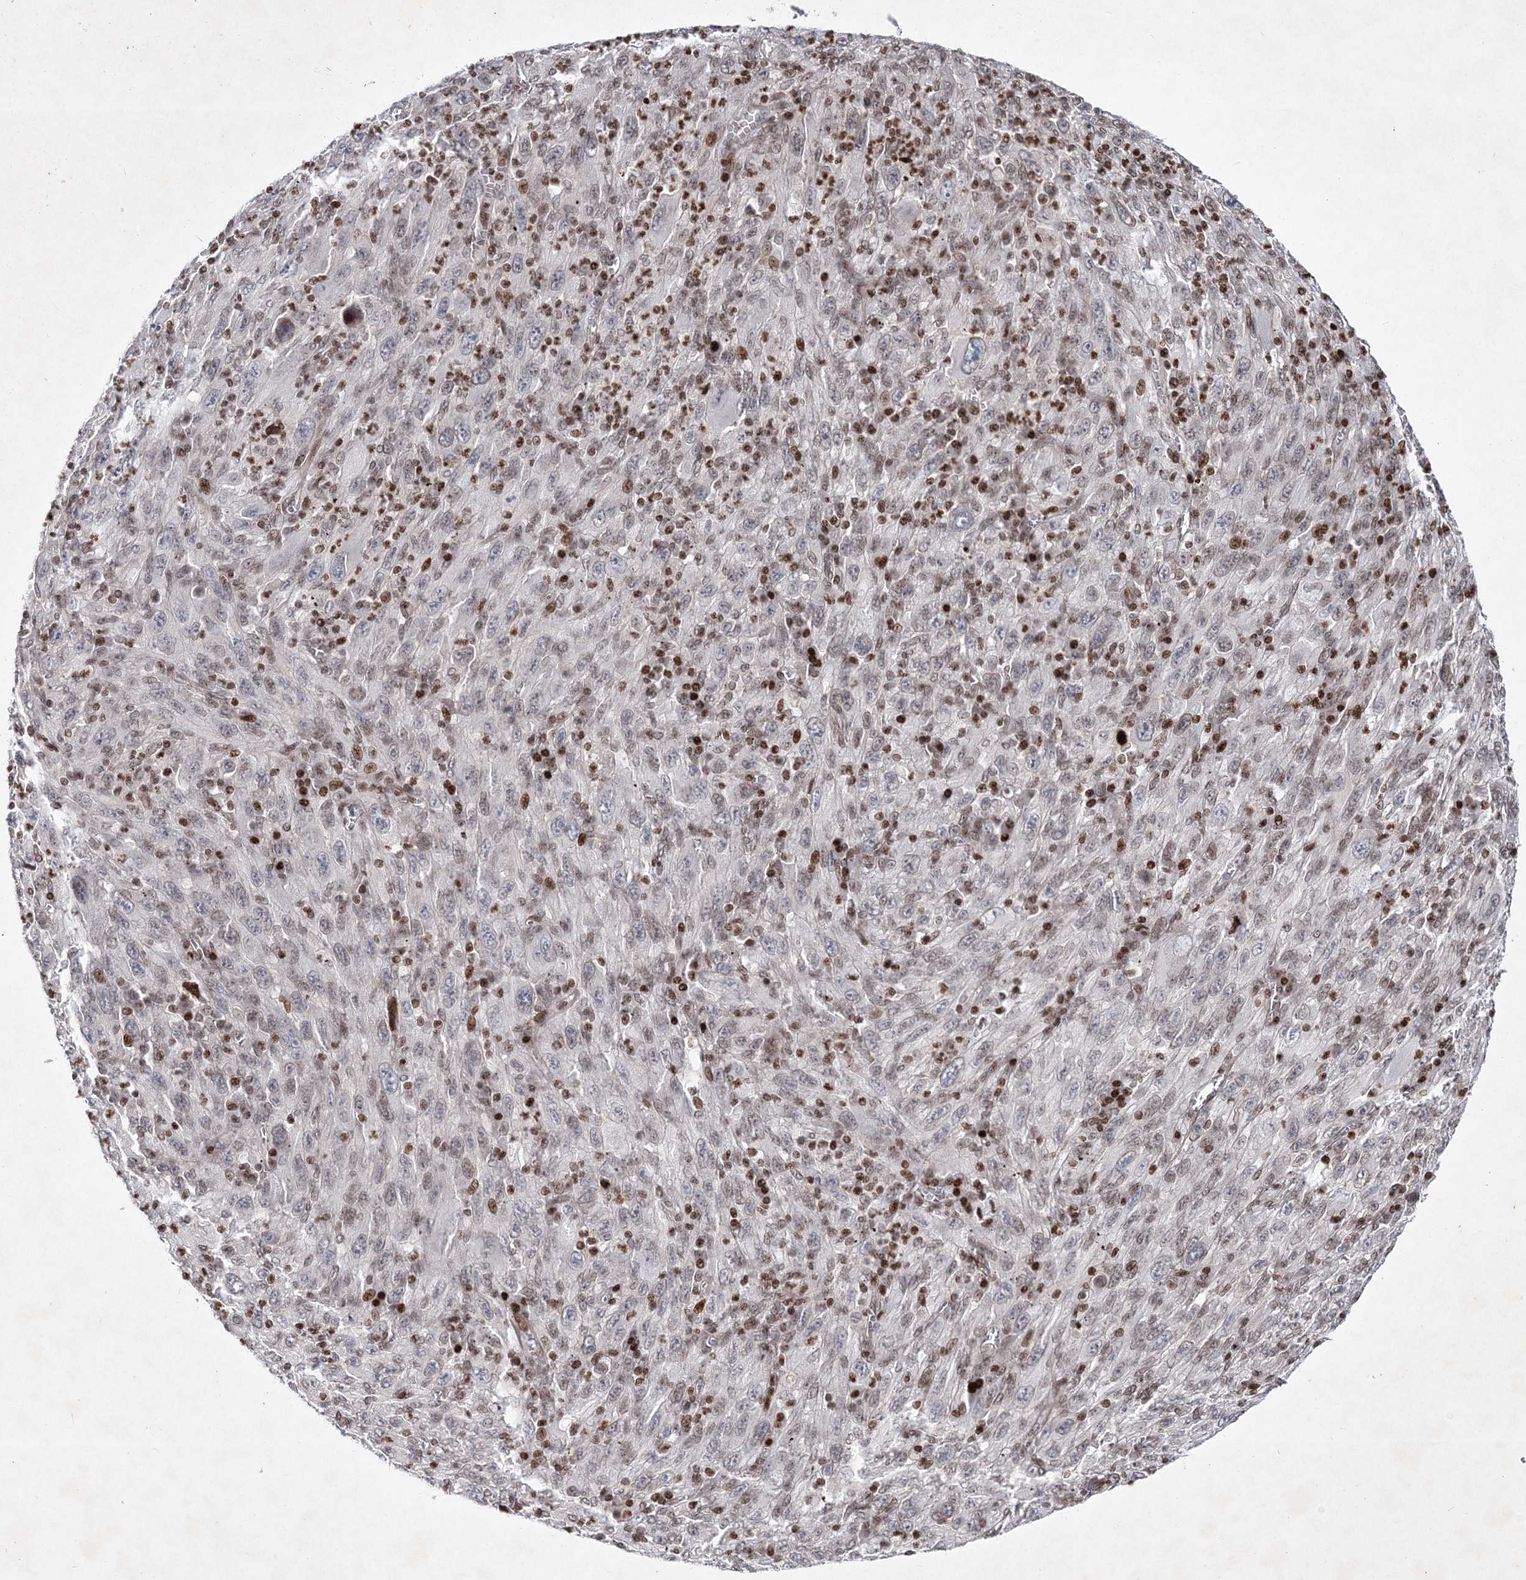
{"staining": {"intensity": "negative", "quantity": "none", "location": "none"}, "tissue": "melanoma", "cell_type": "Tumor cells", "image_type": "cancer", "snomed": [{"axis": "morphology", "description": "Malignant melanoma, Metastatic site"}, {"axis": "topography", "description": "Skin"}], "caption": "Immunohistochemical staining of human malignant melanoma (metastatic site) exhibits no significant positivity in tumor cells. (DAB (3,3'-diaminobenzidine) immunohistochemistry visualized using brightfield microscopy, high magnification).", "gene": "SMIM29", "patient": {"sex": "female", "age": 56}}